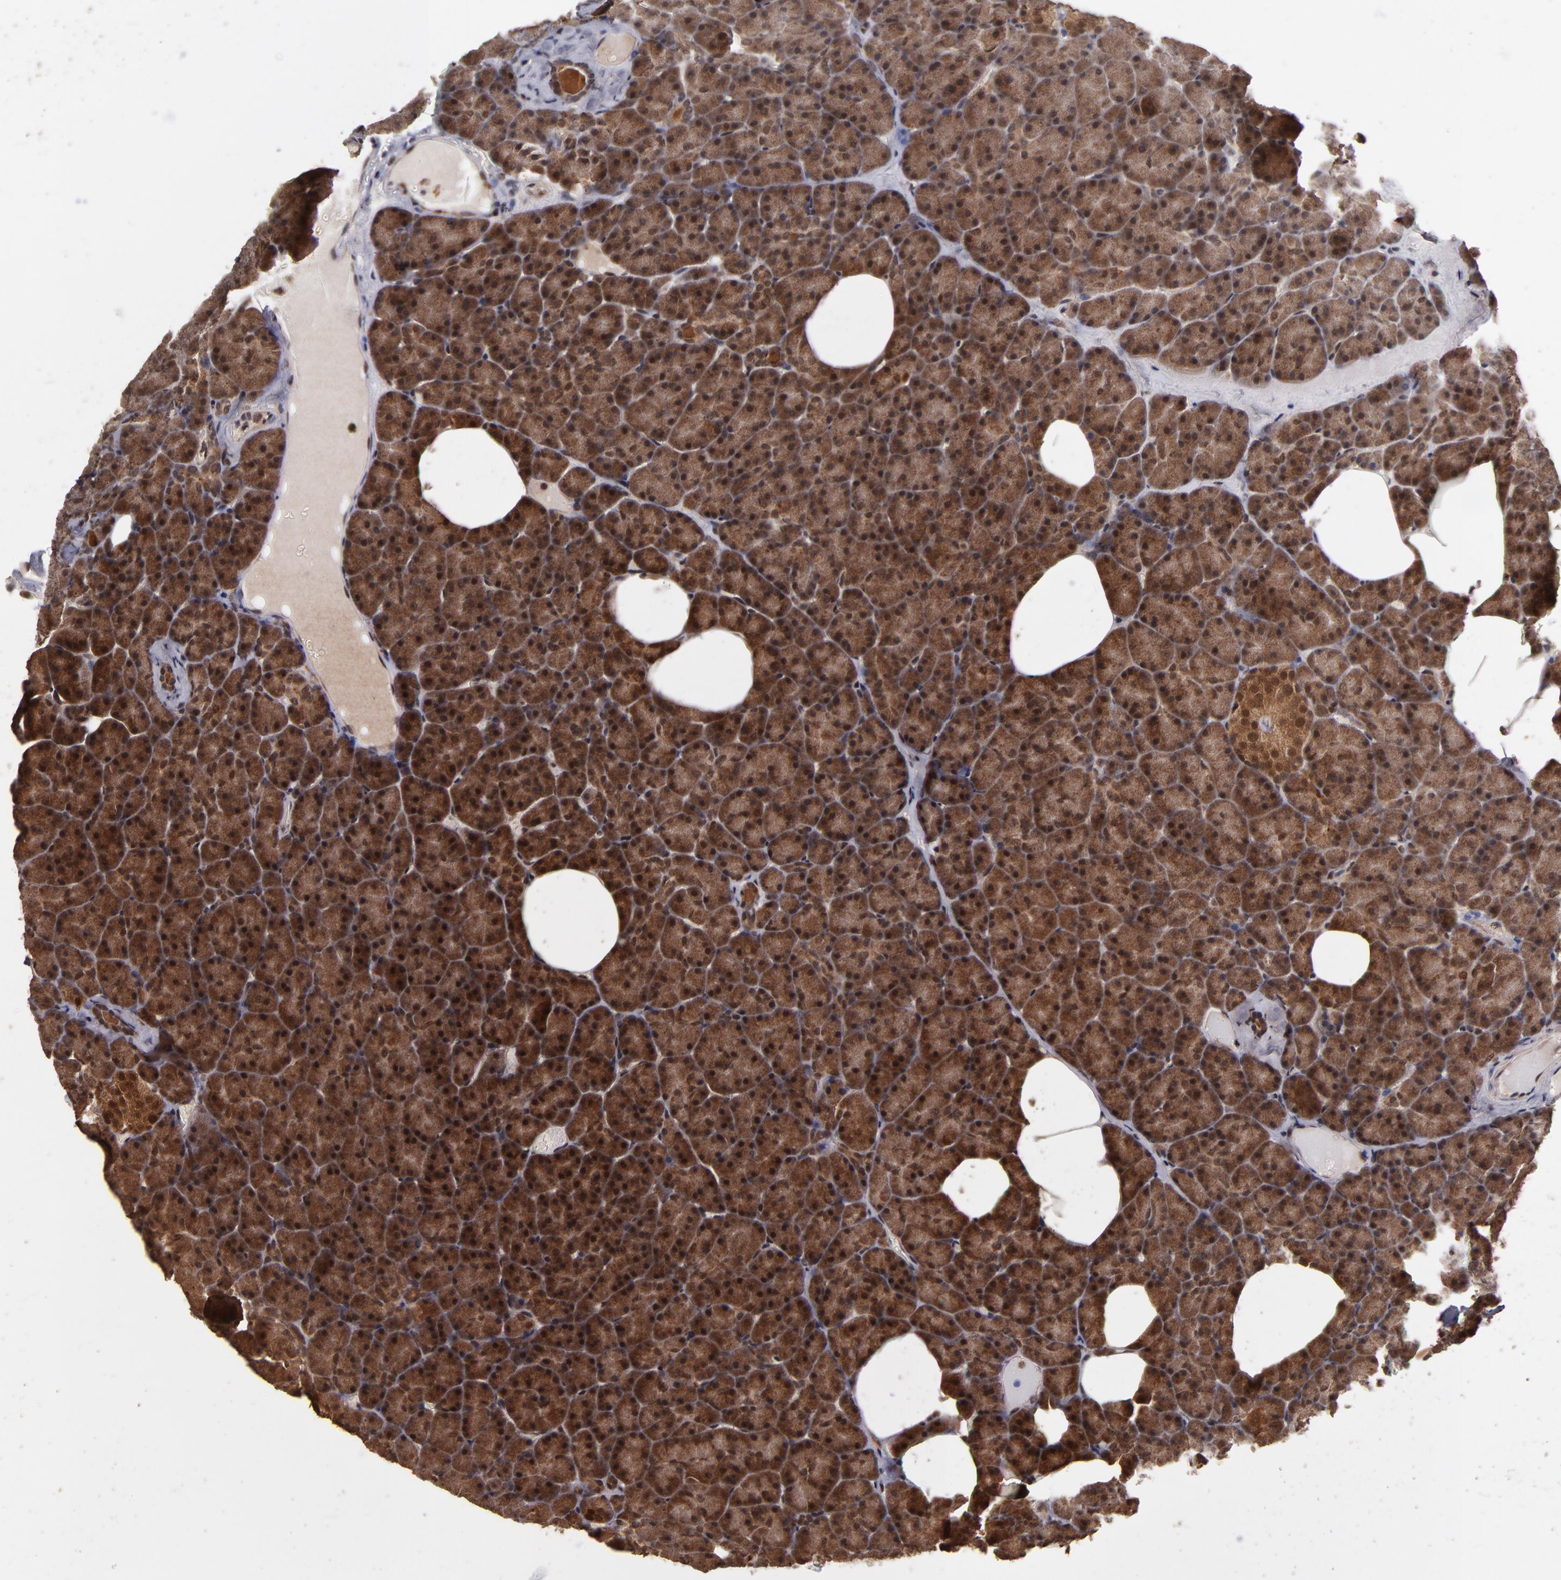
{"staining": {"intensity": "strong", "quantity": ">75%", "location": "cytoplasmic/membranous"}, "tissue": "pancreas", "cell_type": "Exocrine glandular cells", "image_type": "normal", "snomed": [{"axis": "morphology", "description": "Normal tissue, NOS"}, {"axis": "topography", "description": "Pancreas"}], "caption": "IHC micrograph of normal pancreas: human pancreas stained using IHC reveals high levels of strong protein expression localized specifically in the cytoplasmic/membranous of exocrine glandular cells, appearing as a cytoplasmic/membranous brown color.", "gene": "CUL5", "patient": {"sex": "female", "age": 35}}